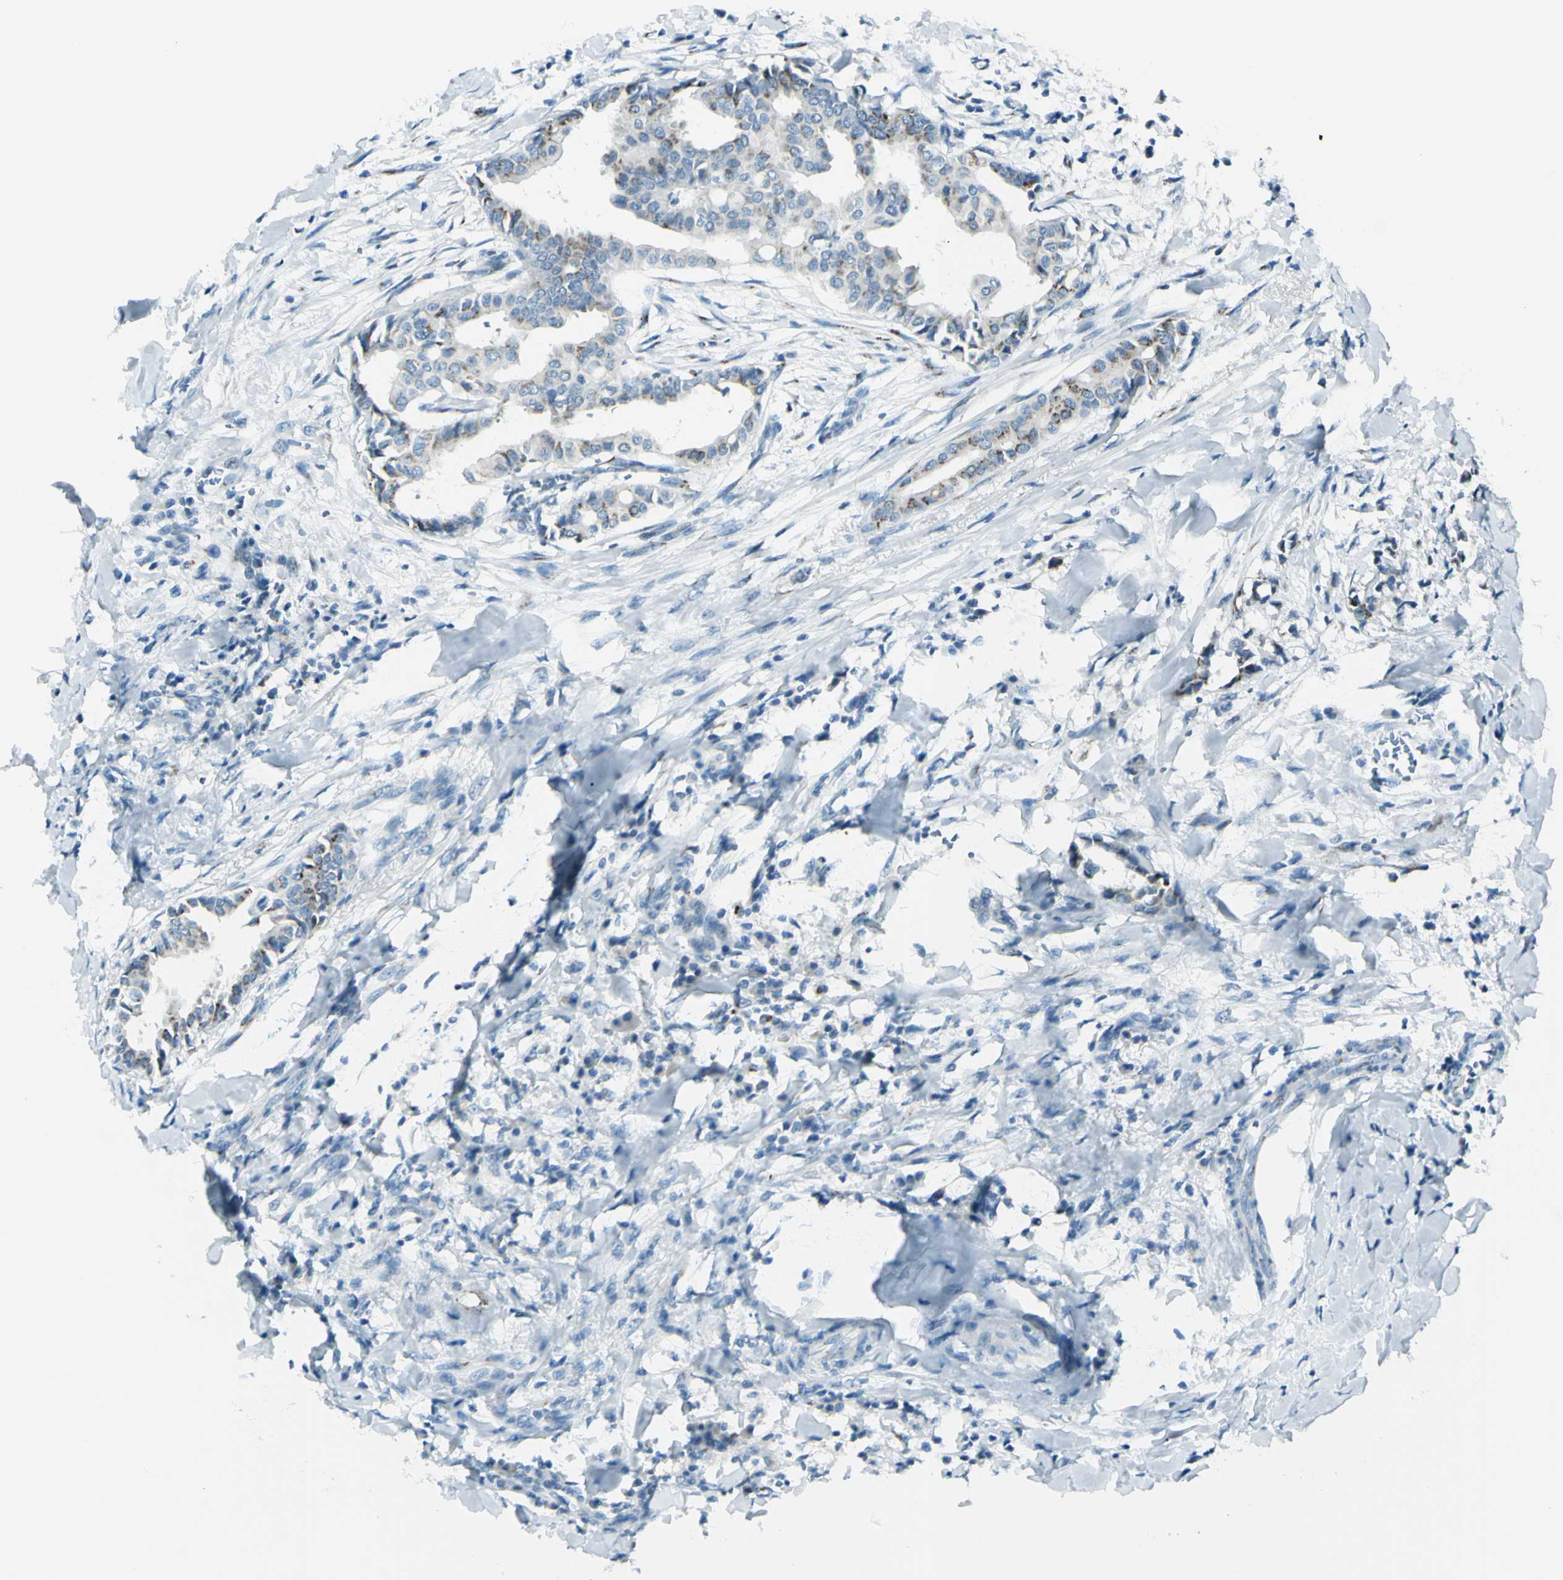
{"staining": {"intensity": "weak", "quantity": "25%-75%", "location": "cytoplasmic/membranous"}, "tissue": "head and neck cancer", "cell_type": "Tumor cells", "image_type": "cancer", "snomed": [{"axis": "morphology", "description": "Adenocarcinoma, NOS"}, {"axis": "topography", "description": "Salivary gland"}, {"axis": "topography", "description": "Head-Neck"}], "caption": "About 25%-75% of tumor cells in head and neck adenocarcinoma display weak cytoplasmic/membranous protein positivity as visualized by brown immunohistochemical staining.", "gene": "B4GALT1", "patient": {"sex": "female", "age": 59}}